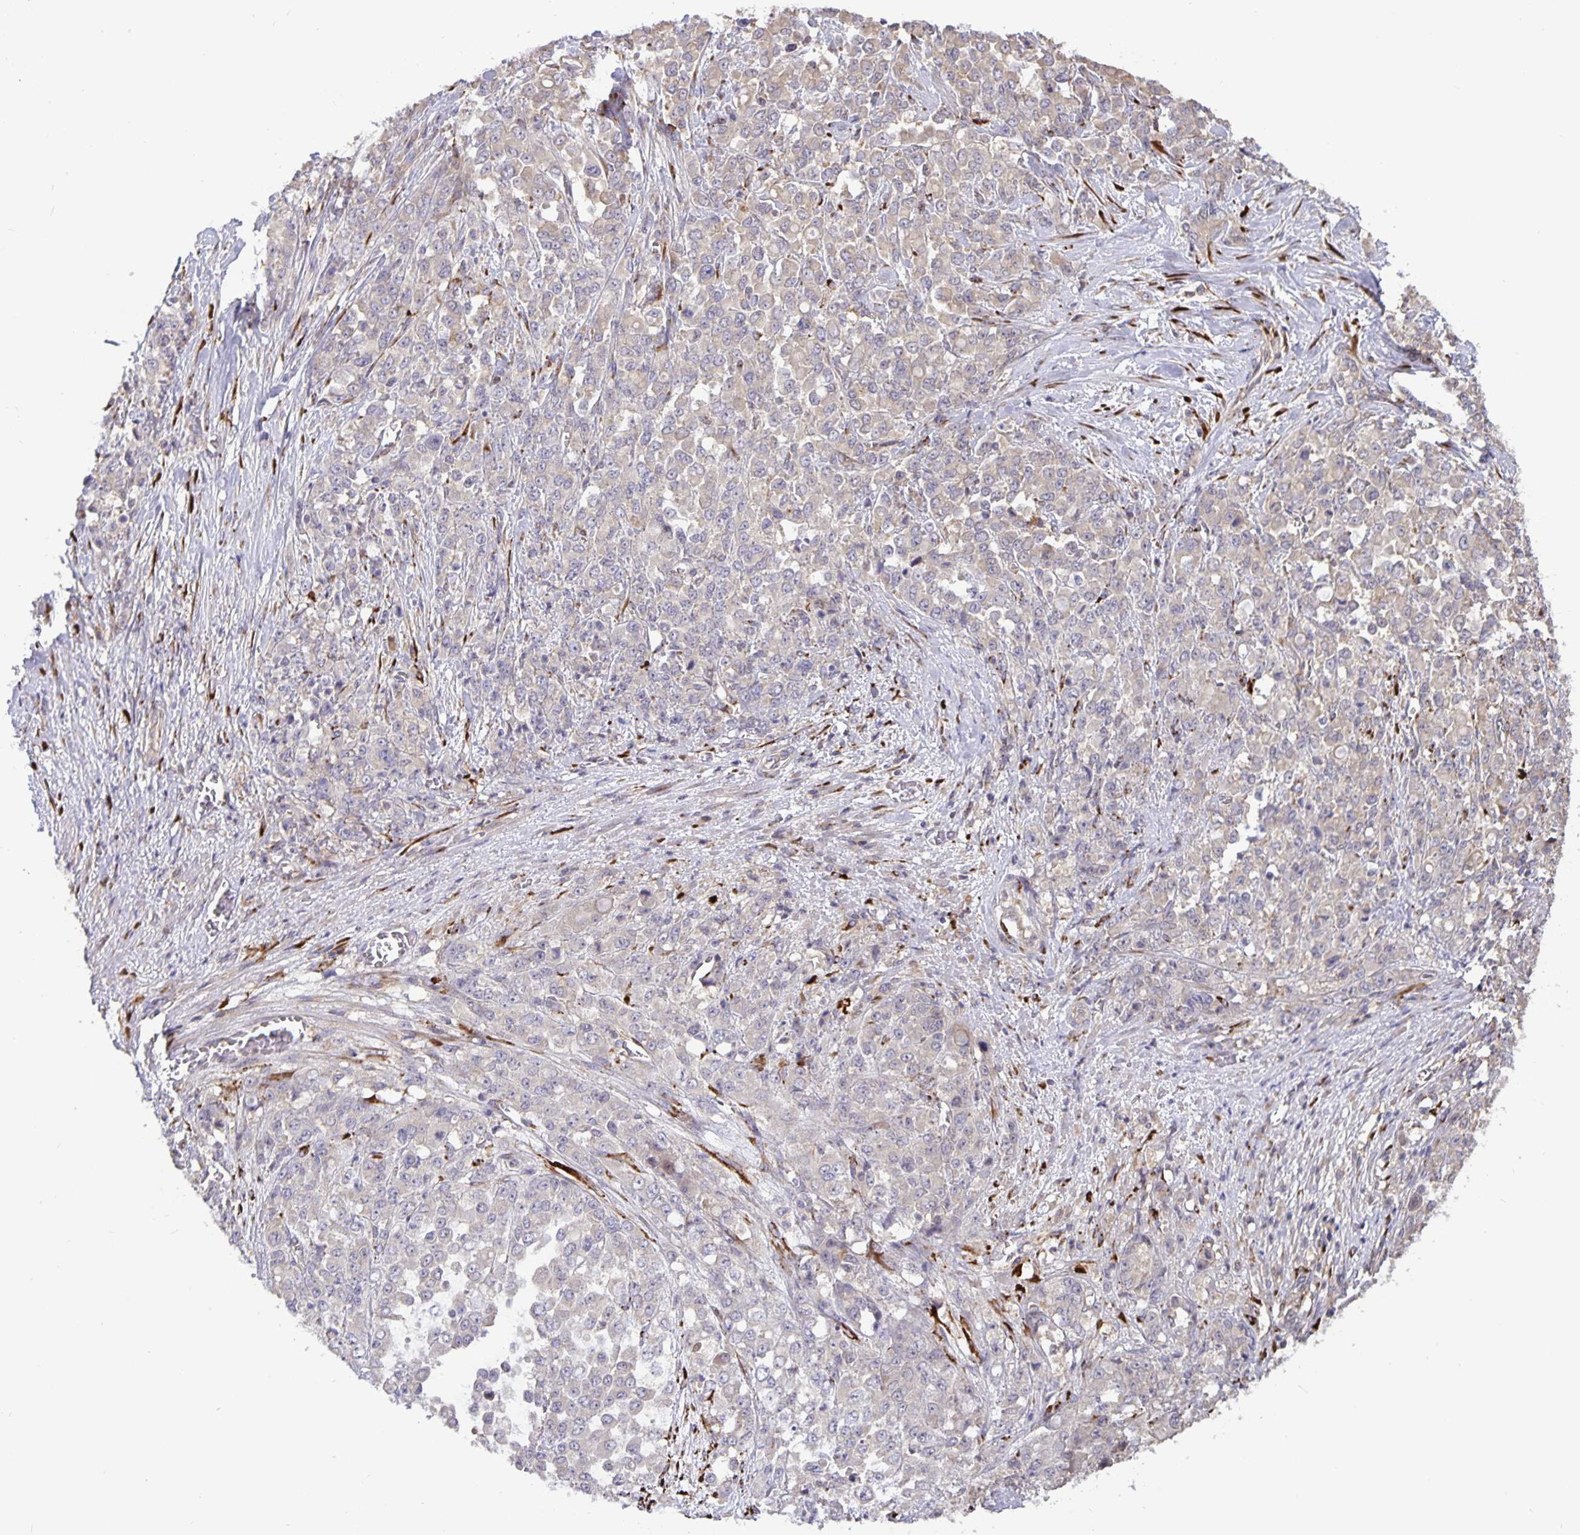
{"staining": {"intensity": "weak", "quantity": "<25%", "location": "cytoplasmic/membranous"}, "tissue": "stomach cancer", "cell_type": "Tumor cells", "image_type": "cancer", "snomed": [{"axis": "morphology", "description": "Adenocarcinoma, NOS"}, {"axis": "topography", "description": "Stomach"}], "caption": "Immunohistochemistry photomicrograph of human stomach cancer stained for a protein (brown), which shows no expression in tumor cells.", "gene": "EML6", "patient": {"sex": "female", "age": 76}}